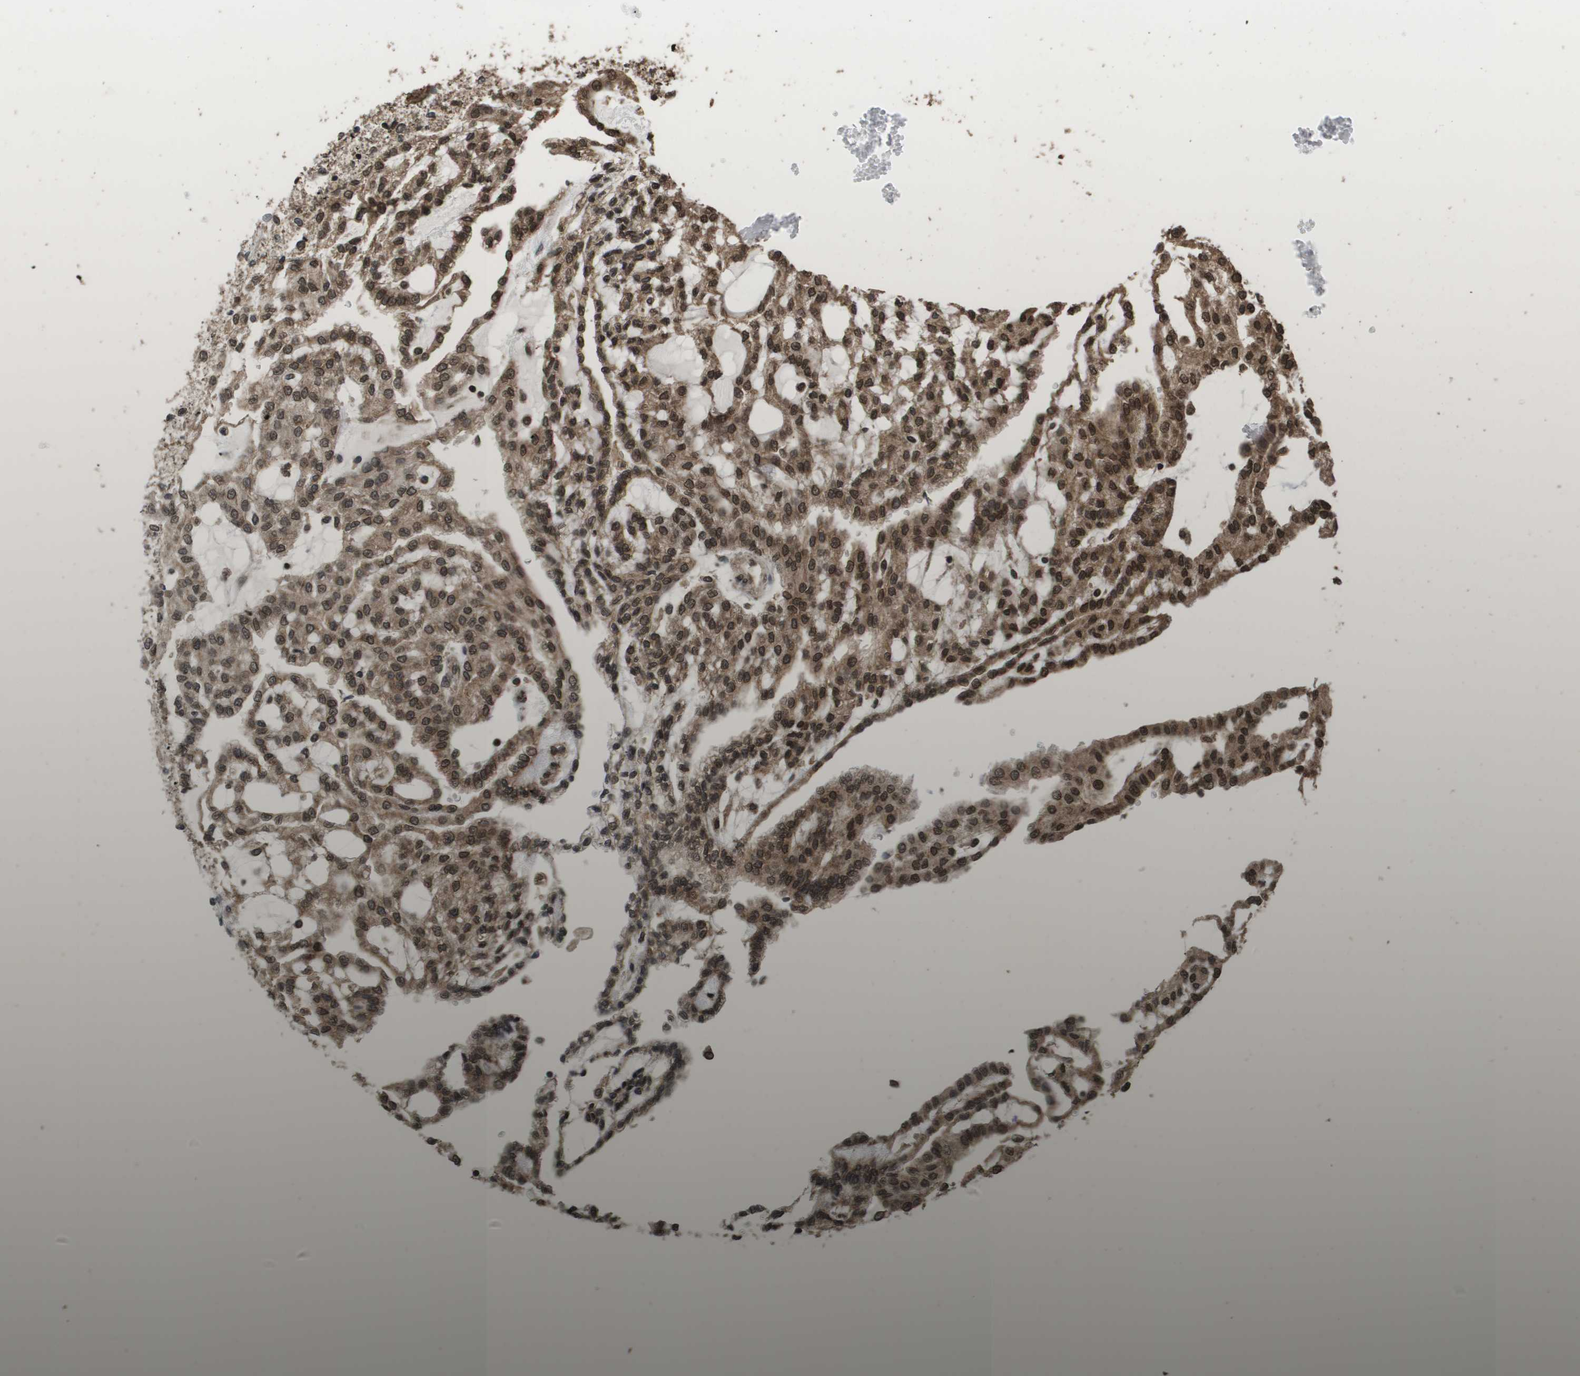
{"staining": {"intensity": "moderate", "quantity": ">75%", "location": "cytoplasmic/membranous,nuclear"}, "tissue": "renal cancer", "cell_type": "Tumor cells", "image_type": "cancer", "snomed": [{"axis": "morphology", "description": "Adenocarcinoma, NOS"}, {"axis": "topography", "description": "Kidney"}], "caption": "High-power microscopy captured an immunohistochemistry (IHC) image of renal cancer, revealing moderate cytoplasmic/membranous and nuclear expression in about >75% of tumor cells.", "gene": "AXIN2", "patient": {"sex": "male", "age": 63}}